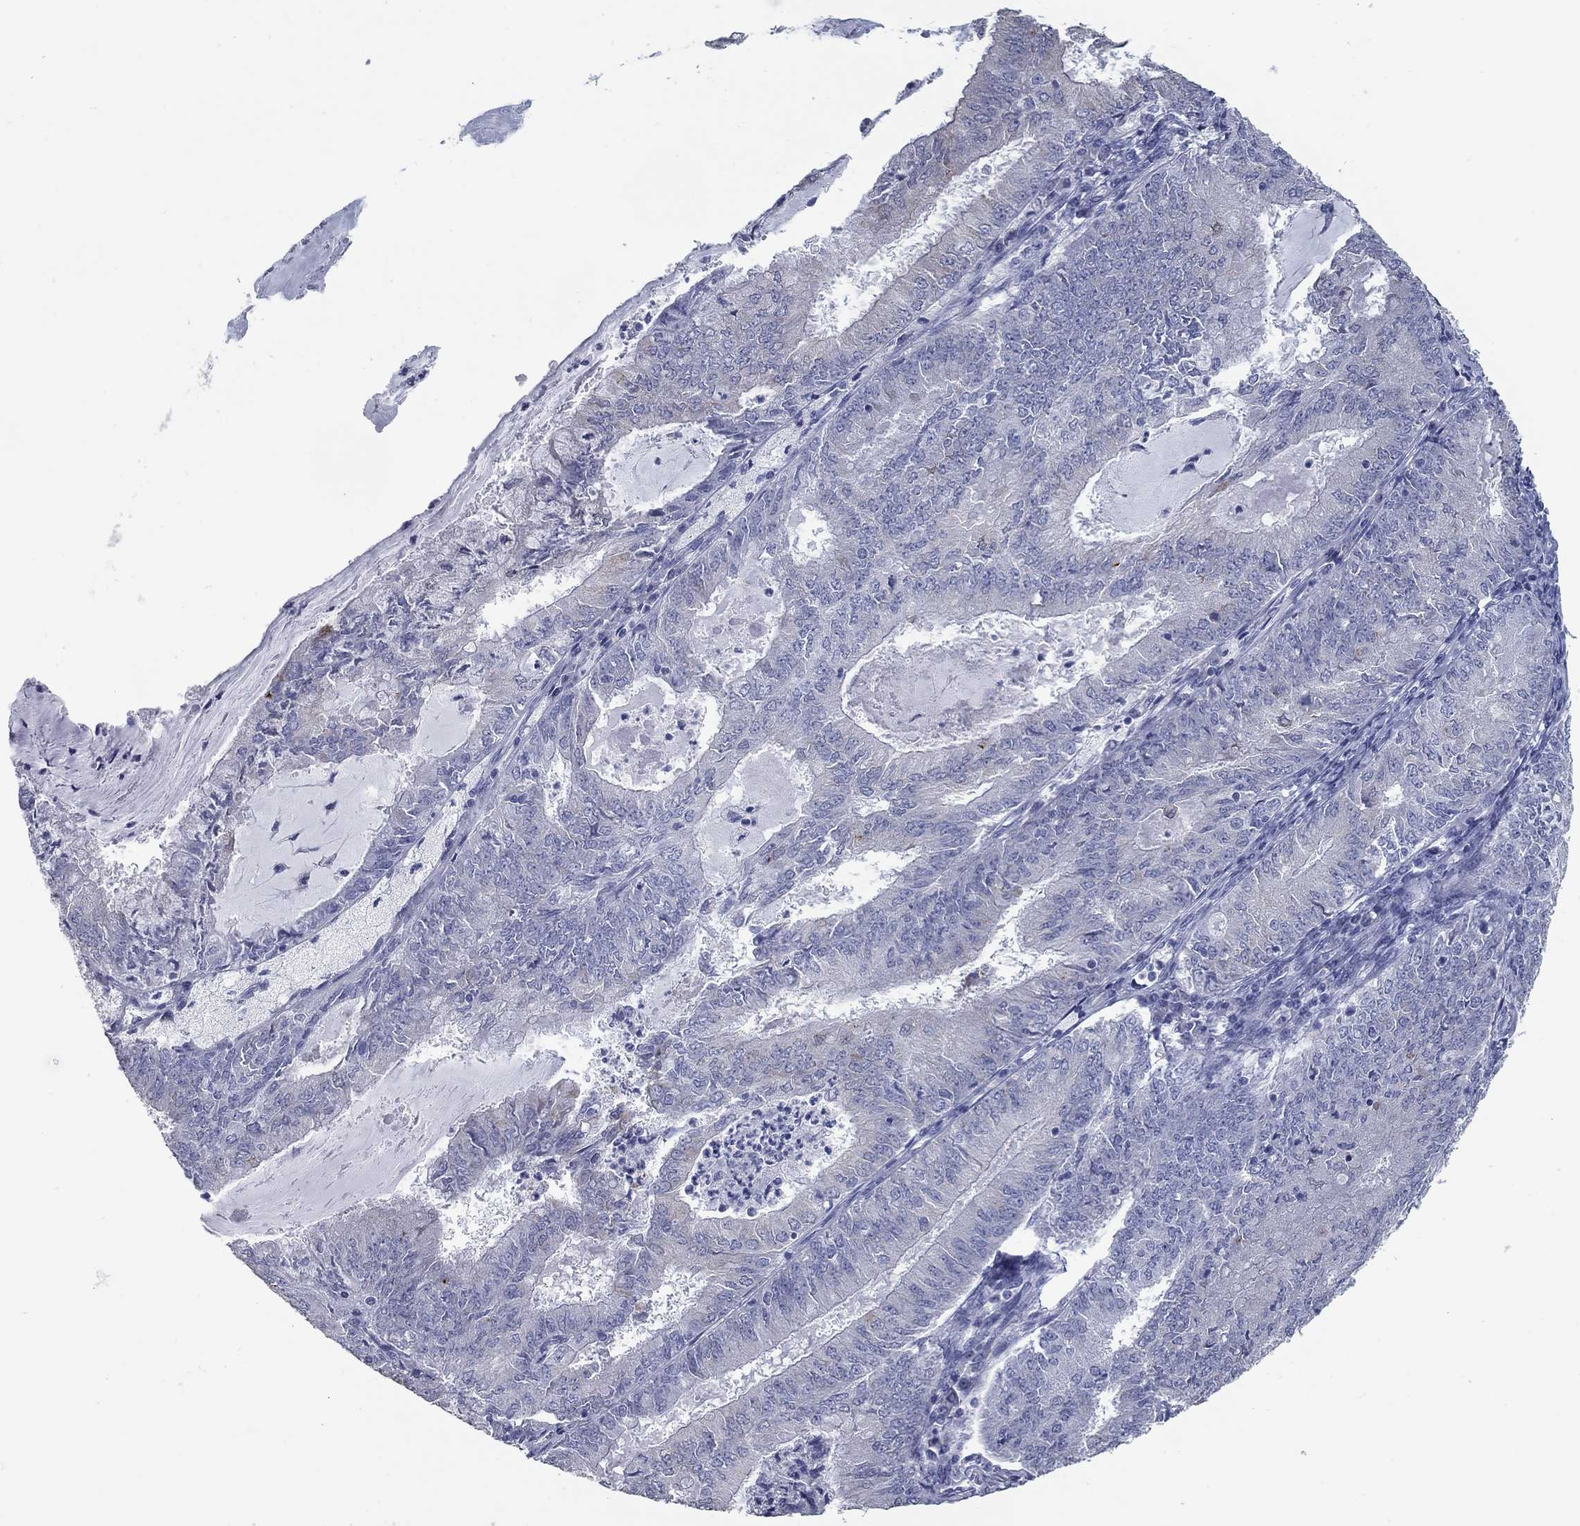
{"staining": {"intensity": "negative", "quantity": "none", "location": "none"}, "tissue": "endometrial cancer", "cell_type": "Tumor cells", "image_type": "cancer", "snomed": [{"axis": "morphology", "description": "Adenocarcinoma, NOS"}, {"axis": "topography", "description": "Endometrium"}], "caption": "High power microscopy image of an immunohistochemistry (IHC) image of adenocarcinoma (endometrial), revealing no significant positivity in tumor cells.", "gene": "TAC1", "patient": {"sex": "female", "age": 57}}